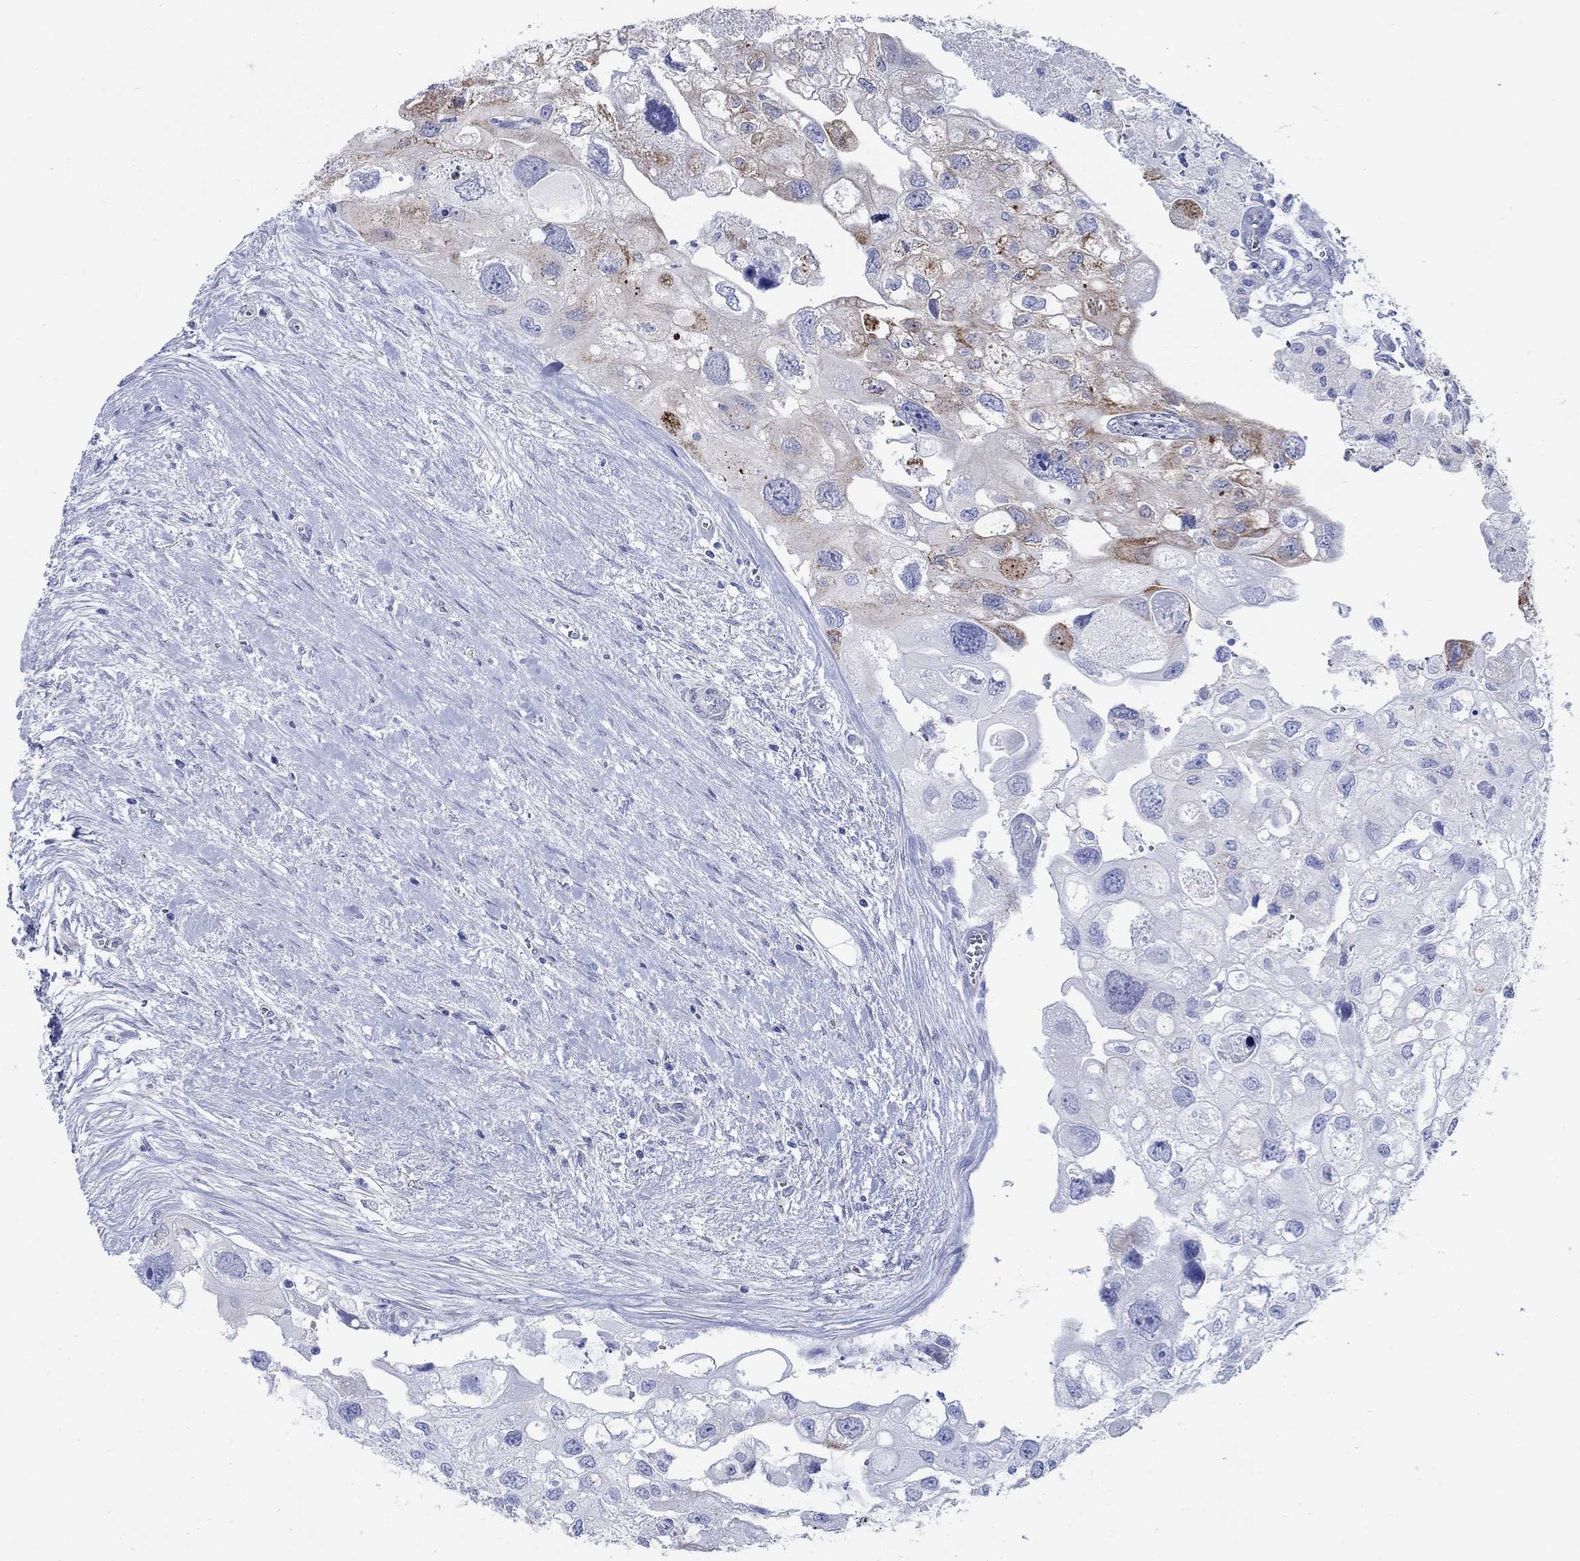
{"staining": {"intensity": "moderate", "quantity": "25%-75%", "location": "cytoplasmic/membranous"}, "tissue": "urothelial cancer", "cell_type": "Tumor cells", "image_type": "cancer", "snomed": [{"axis": "morphology", "description": "Urothelial carcinoma, High grade"}, {"axis": "topography", "description": "Urinary bladder"}], "caption": "High-grade urothelial carcinoma tissue demonstrates moderate cytoplasmic/membranous expression in approximately 25%-75% of tumor cells", "gene": "ZDHHC14", "patient": {"sex": "male", "age": 59}}